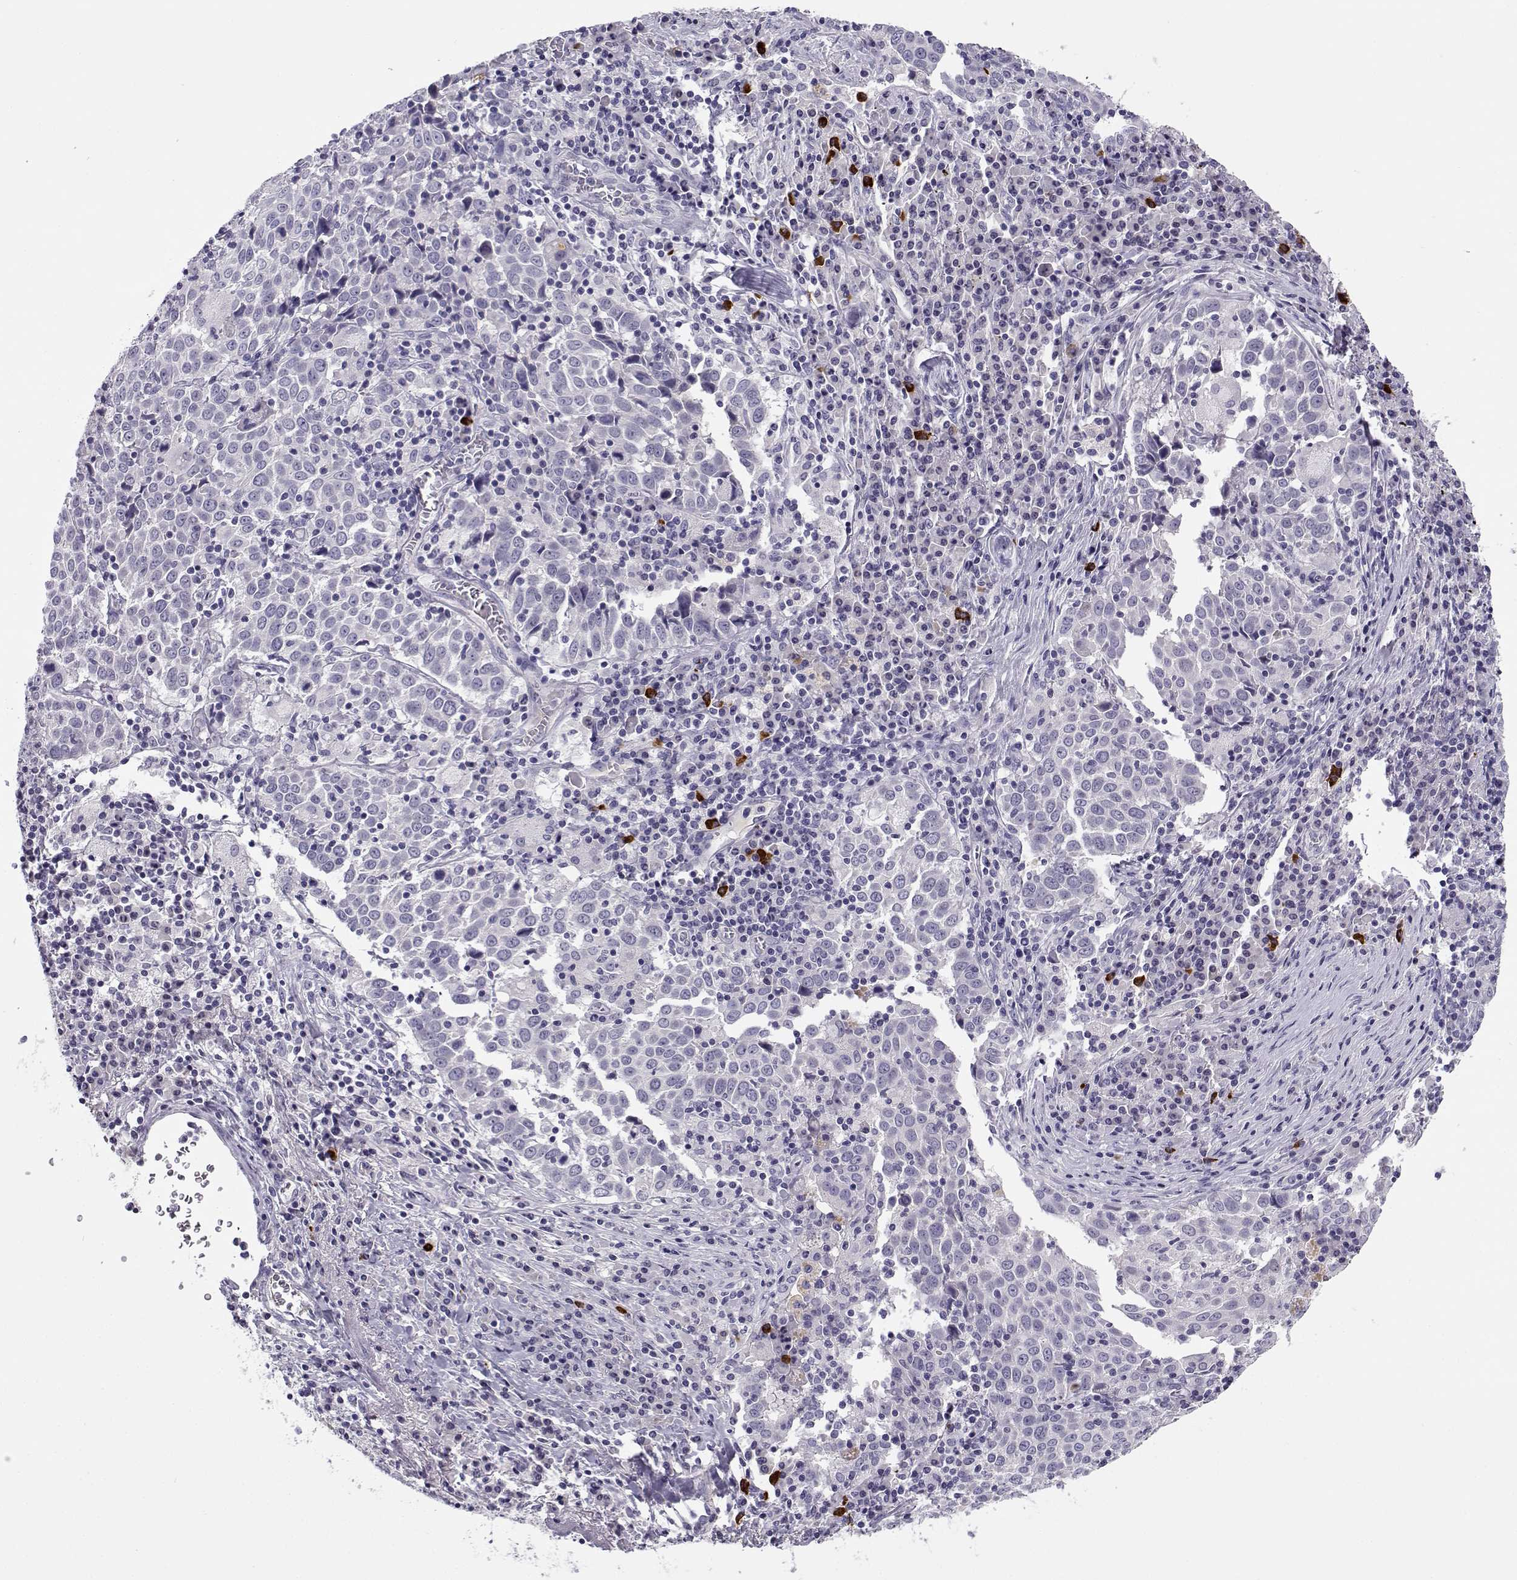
{"staining": {"intensity": "negative", "quantity": "none", "location": "none"}, "tissue": "lung cancer", "cell_type": "Tumor cells", "image_type": "cancer", "snomed": [{"axis": "morphology", "description": "Squamous cell carcinoma, NOS"}, {"axis": "topography", "description": "Lung"}], "caption": "Immunohistochemistry of lung cancer (squamous cell carcinoma) displays no positivity in tumor cells. Brightfield microscopy of IHC stained with DAB (brown) and hematoxylin (blue), captured at high magnification.", "gene": "CFAP77", "patient": {"sex": "male", "age": 57}}